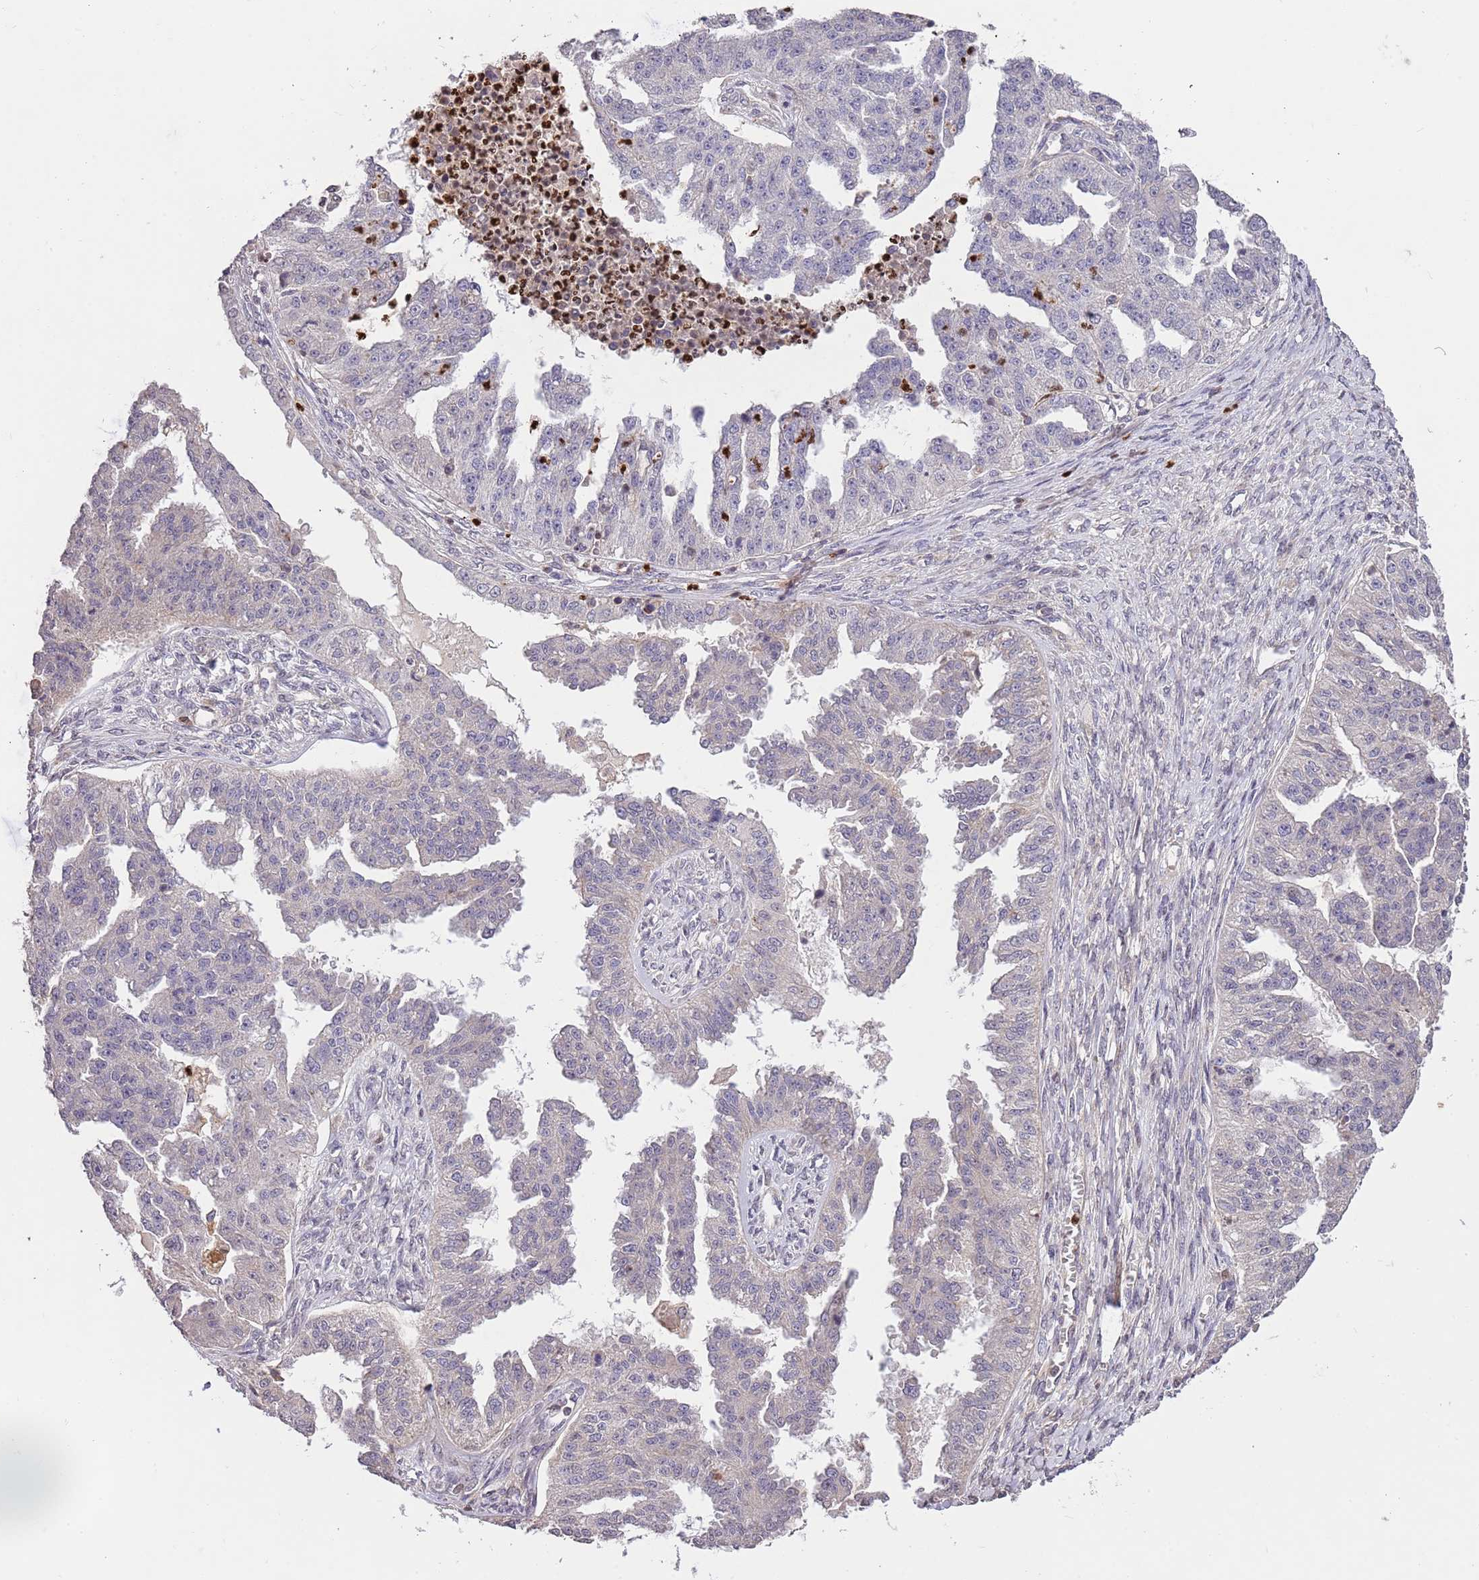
{"staining": {"intensity": "negative", "quantity": "none", "location": "none"}, "tissue": "ovarian cancer", "cell_type": "Tumor cells", "image_type": "cancer", "snomed": [{"axis": "morphology", "description": "Cystadenocarcinoma, serous, NOS"}, {"axis": "topography", "description": "Ovary"}], "caption": "A high-resolution photomicrograph shows immunohistochemistry (IHC) staining of ovarian serous cystadenocarcinoma, which shows no significant positivity in tumor cells.", "gene": "SLC16A4", "patient": {"sex": "female", "age": 58}}